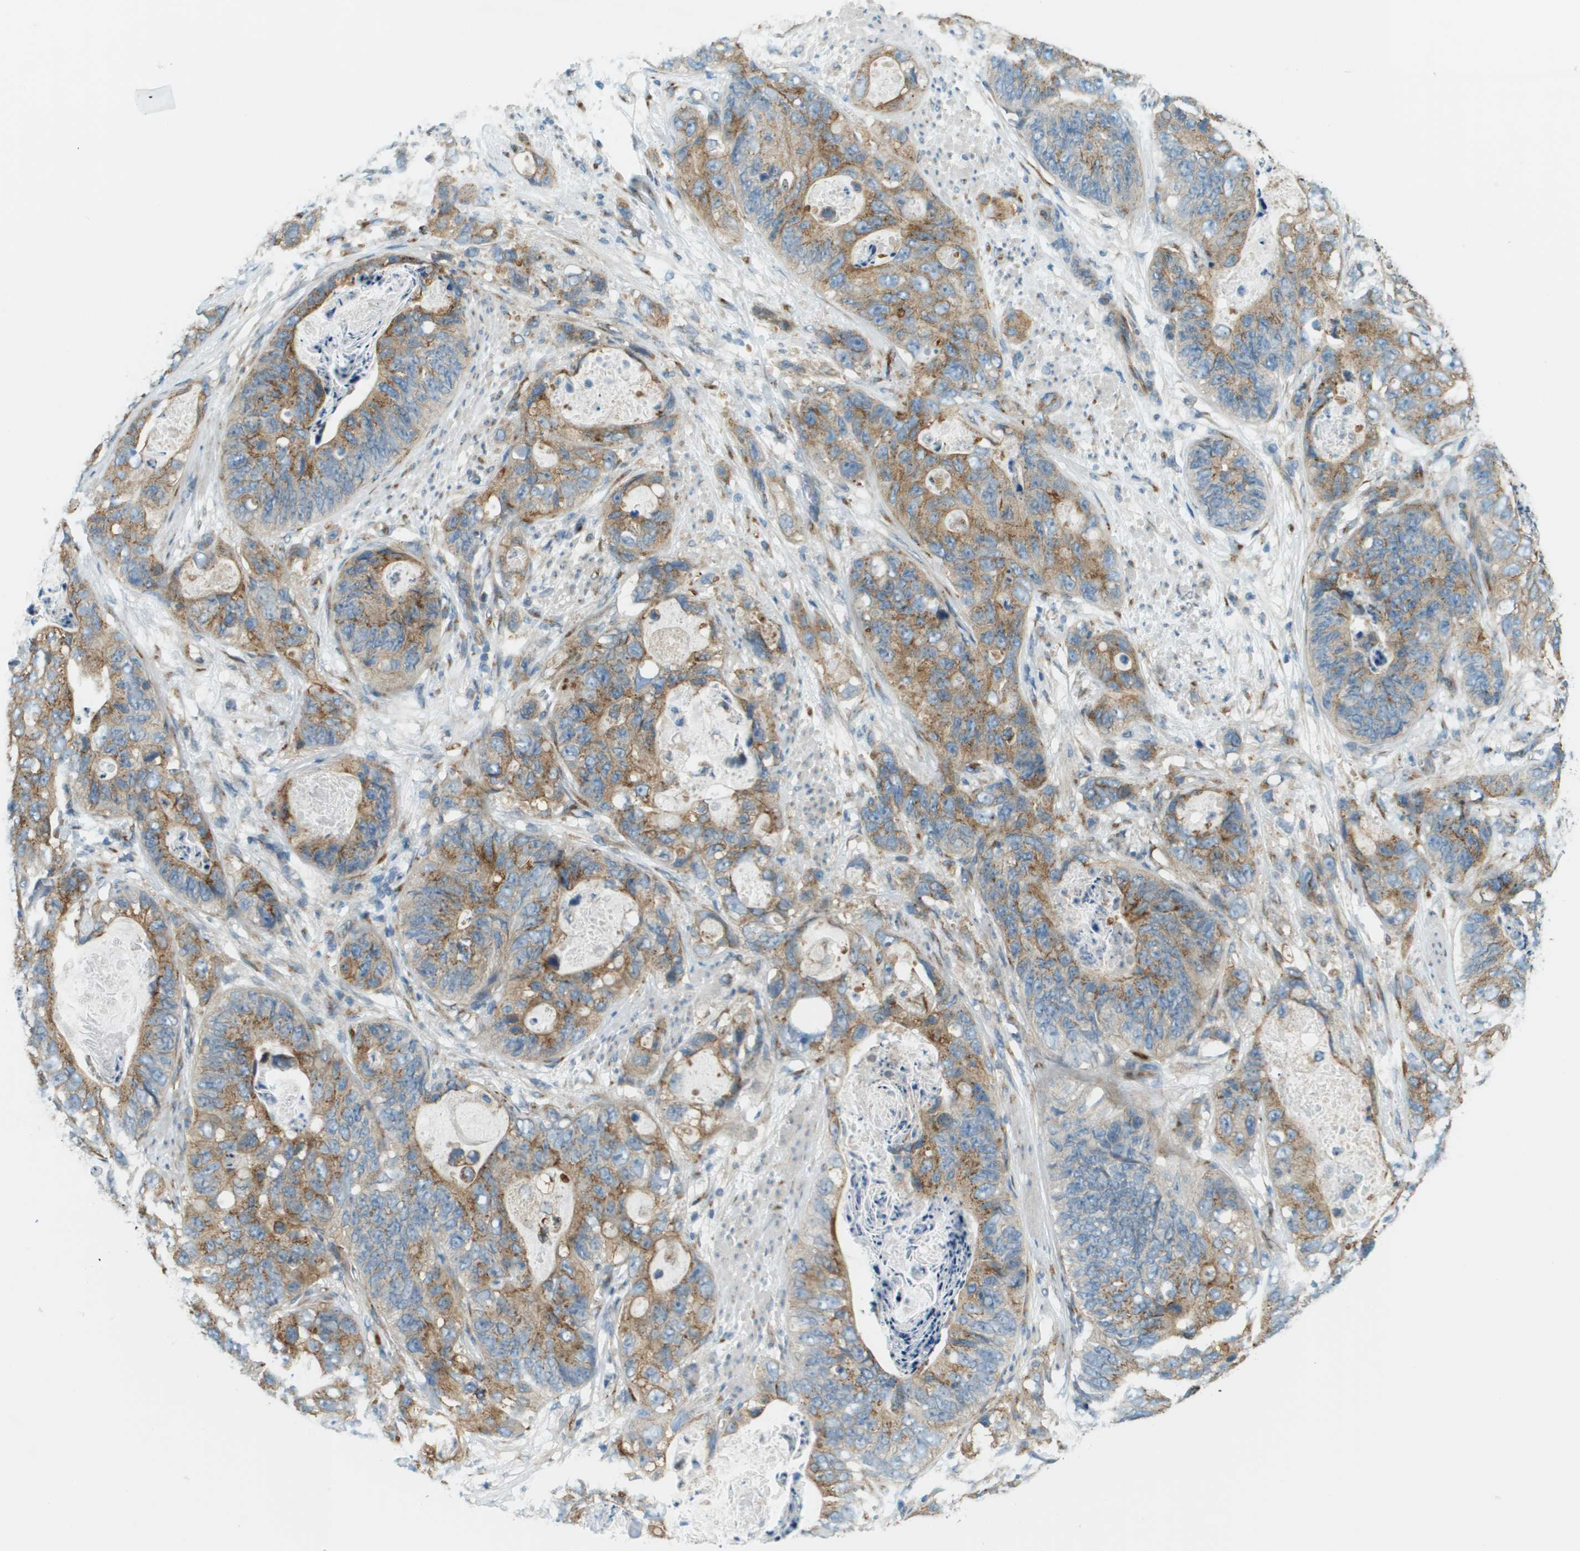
{"staining": {"intensity": "moderate", "quantity": ">75%", "location": "cytoplasmic/membranous"}, "tissue": "stomach cancer", "cell_type": "Tumor cells", "image_type": "cancer", "snomed": [{"axis": "morphology", "description": "Adenocarcinoma, NOS"}, {"axis": "topography", "description": "Stomach"}], "caption": "High-magnification brightfield microscopy of stomach cancer (adenocarcinoma) stained with DAB (3,3'-diaminobenzidine) (brown) and counterstained with hematoxylin (blue). tumor cells exhibit moderate cytoplasmic/membranous expression is identified in about>75% of cells.", "gene": "ACBD3", "patient": {"sex": "female", "age": 89}}